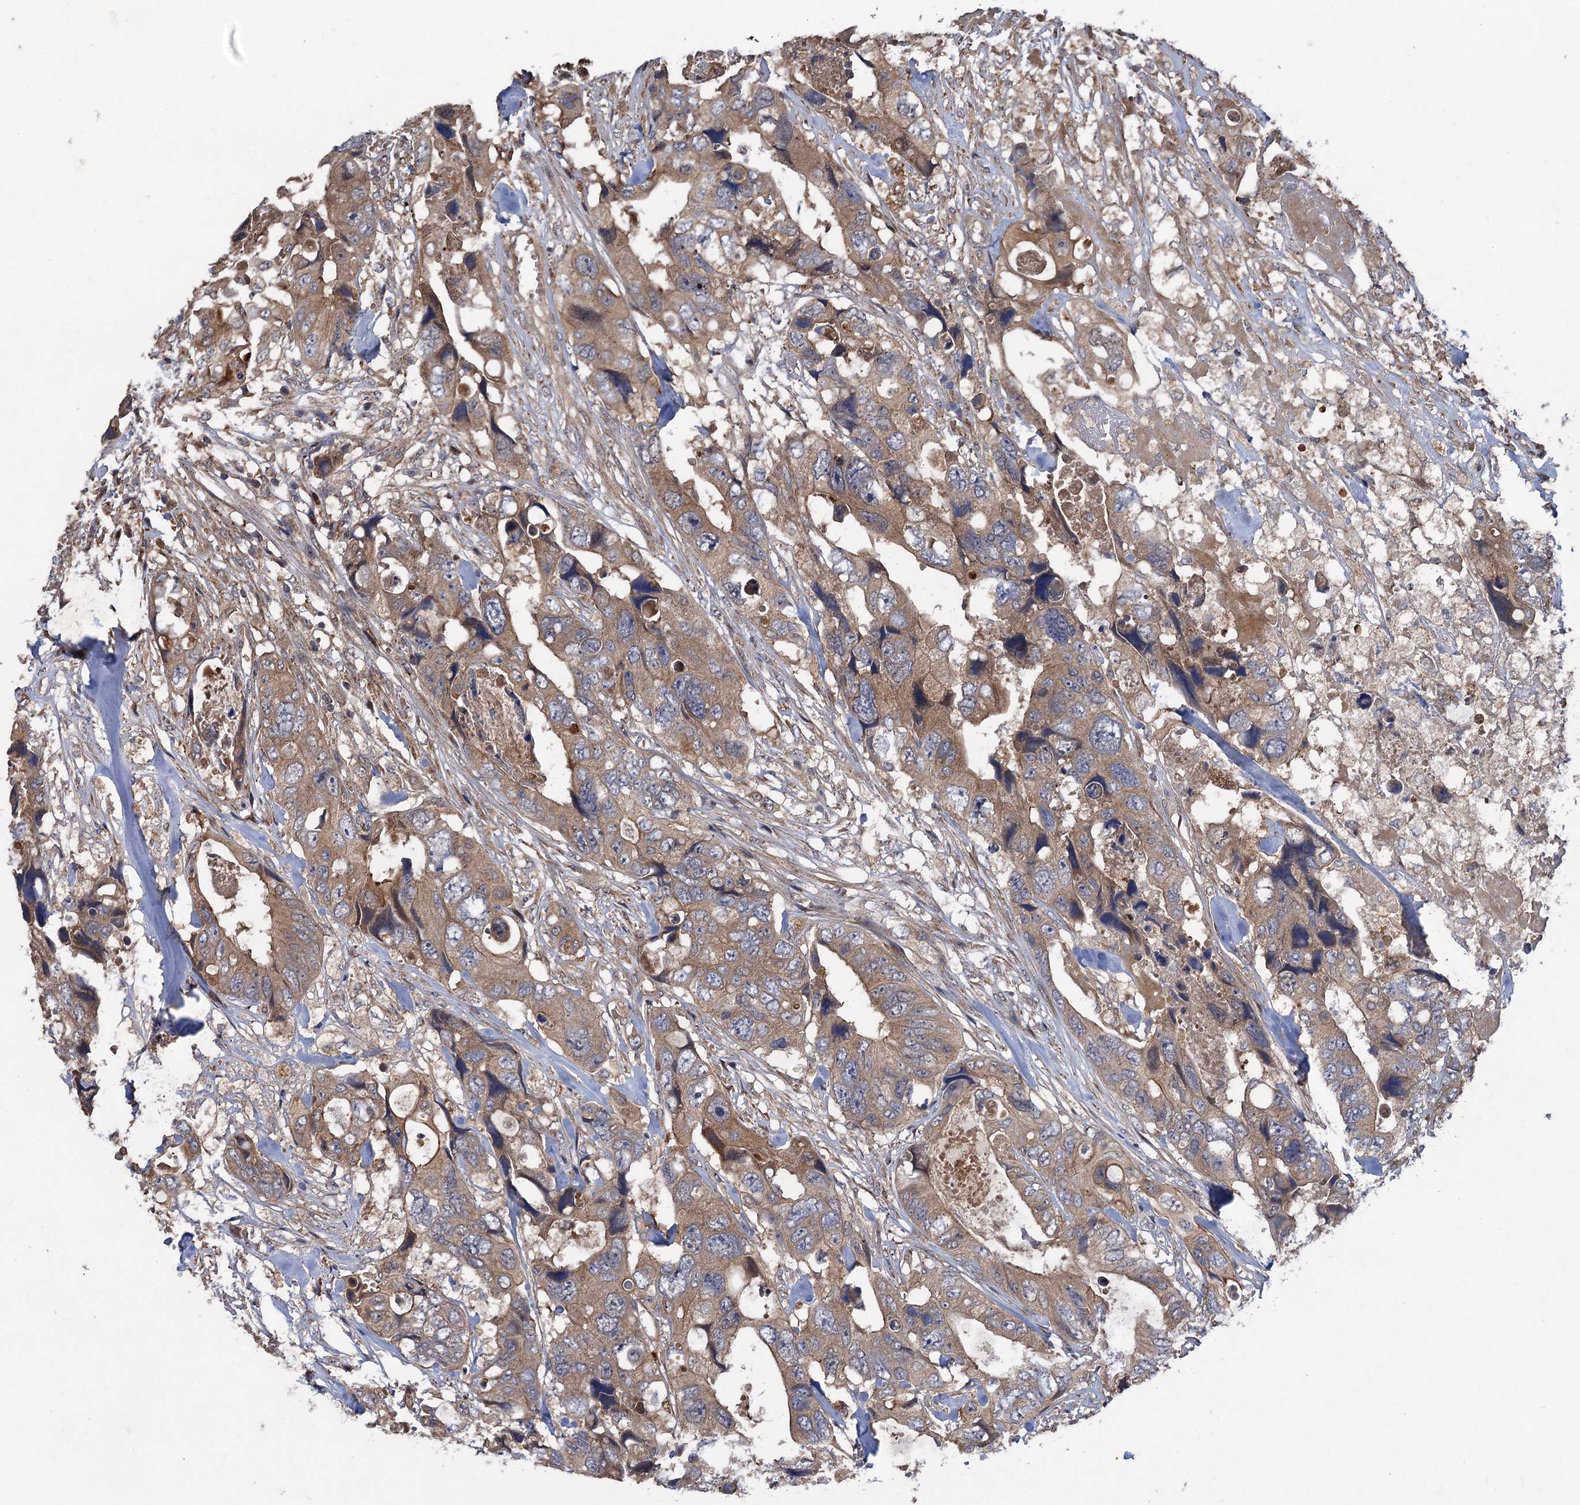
{"staining": {"intensity": "moderate", "quantity": ">75%", "location": "cytoplasmic/membranous"}, "tissue": "colorectal cancer", "cell_type": "Tumor cells", "image_type": "cancer", "snomed": [{"axis": "morphology", "description": "Adenocarcinoma, NOS"}, {"axis": "topography", "description": "Rectum"}], "caption": "DAB (3,3'-diaminobenzidine) immunohistochemical staining of human colorectal adenocarcinoma reveals moderate cytoplasmic/membranous protein staining in approximately >75% of tumor cells.", "gene": "HAUS1", "patient": {"sex": "male", "age": 57}}